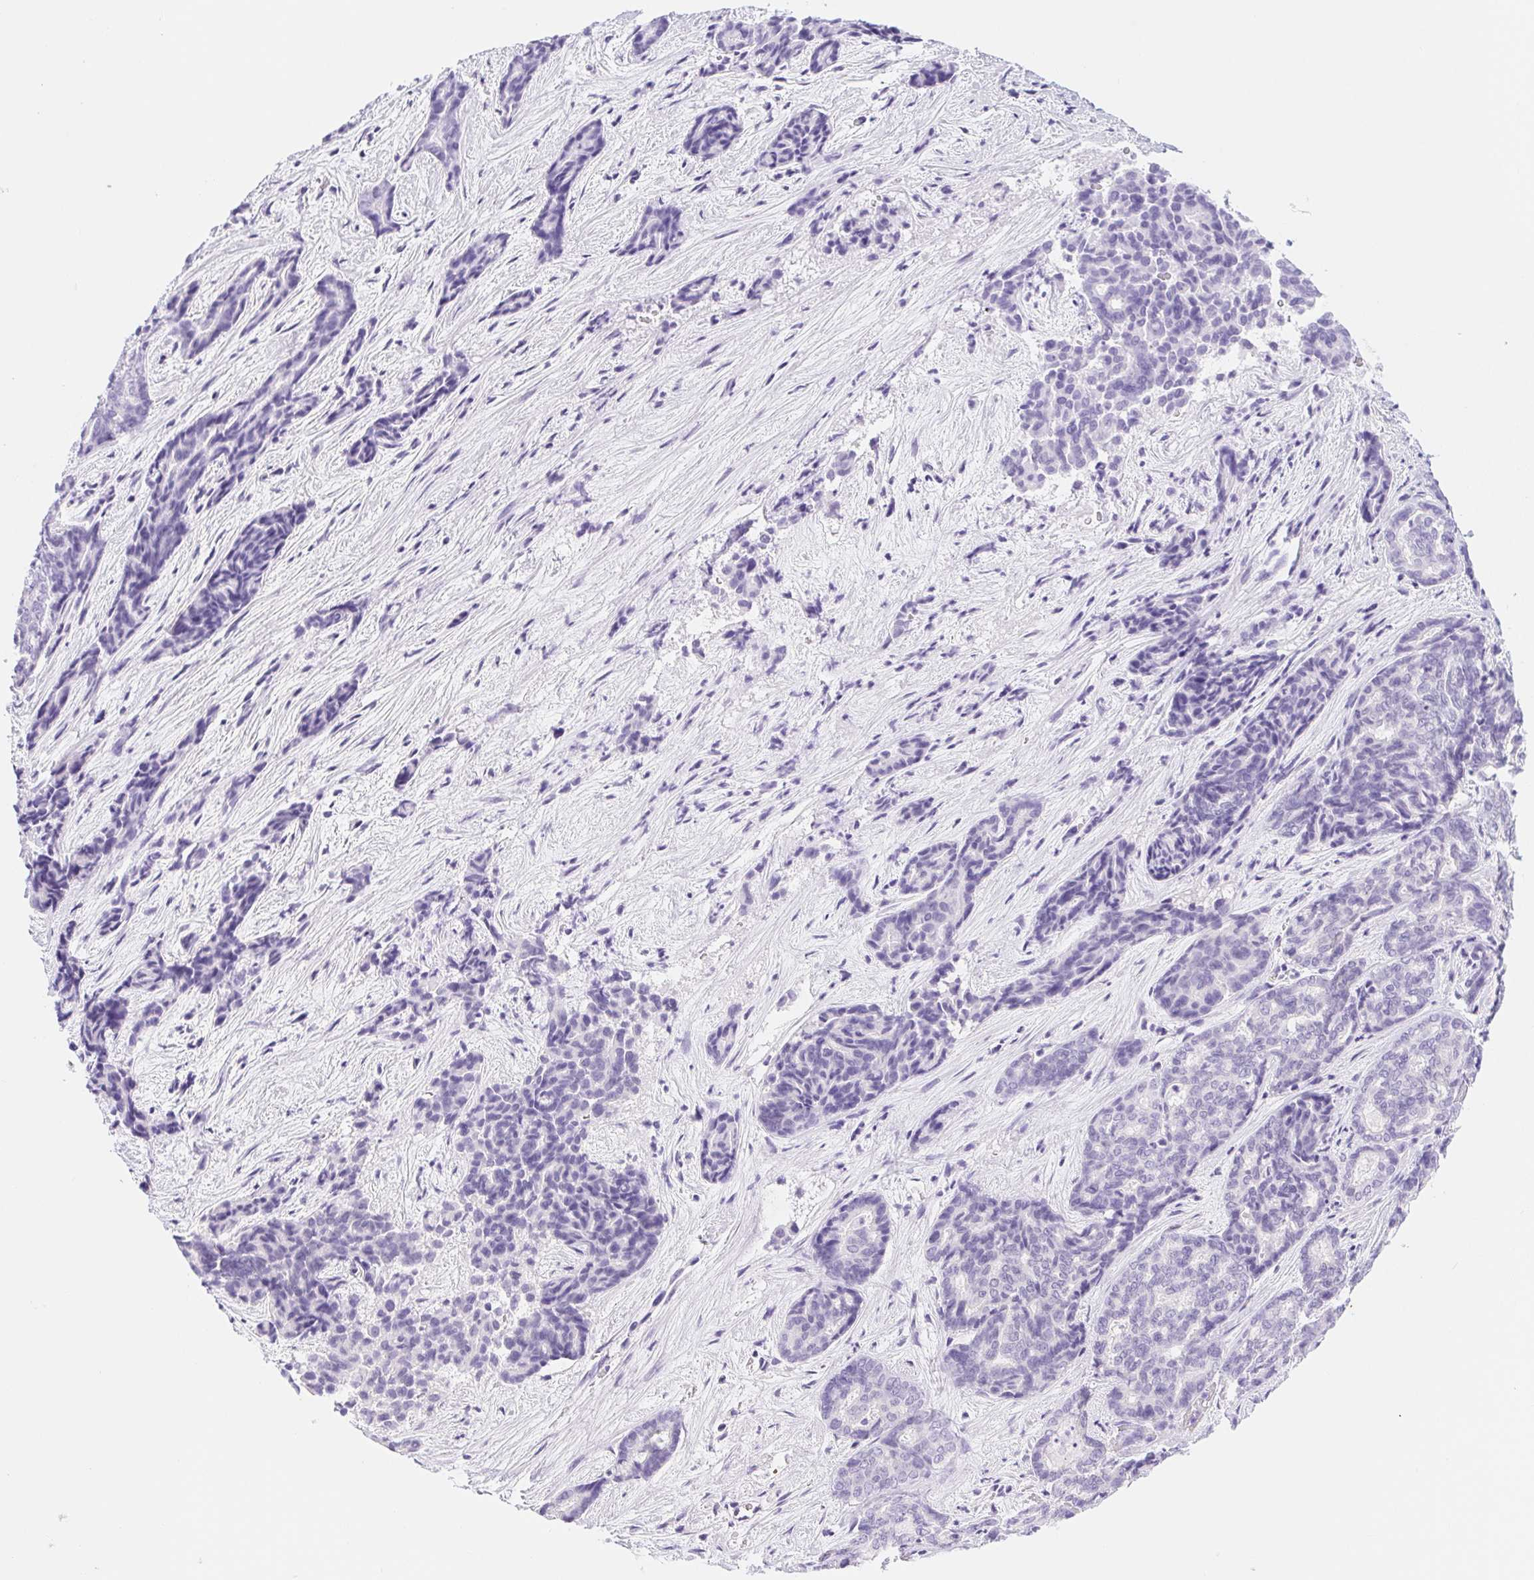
{"staining": {"intensity": "negative", "quantity": "none", "location": "none"}, "tissue": "liver cancer", "cell_type": "Tumor cells", "image_type": "cancer", "snomed": [{"axis": "morphology", "description": "Cholangiocarcinoma"}, {"axis": "topography", "description": "Liver"}], "caption": "The image displays no significant positivity in tumor cells of cholangiocarcinoma (liver).", "gene": "DYNC2LI1", "patient": {"sex": "female", "age": 64}}